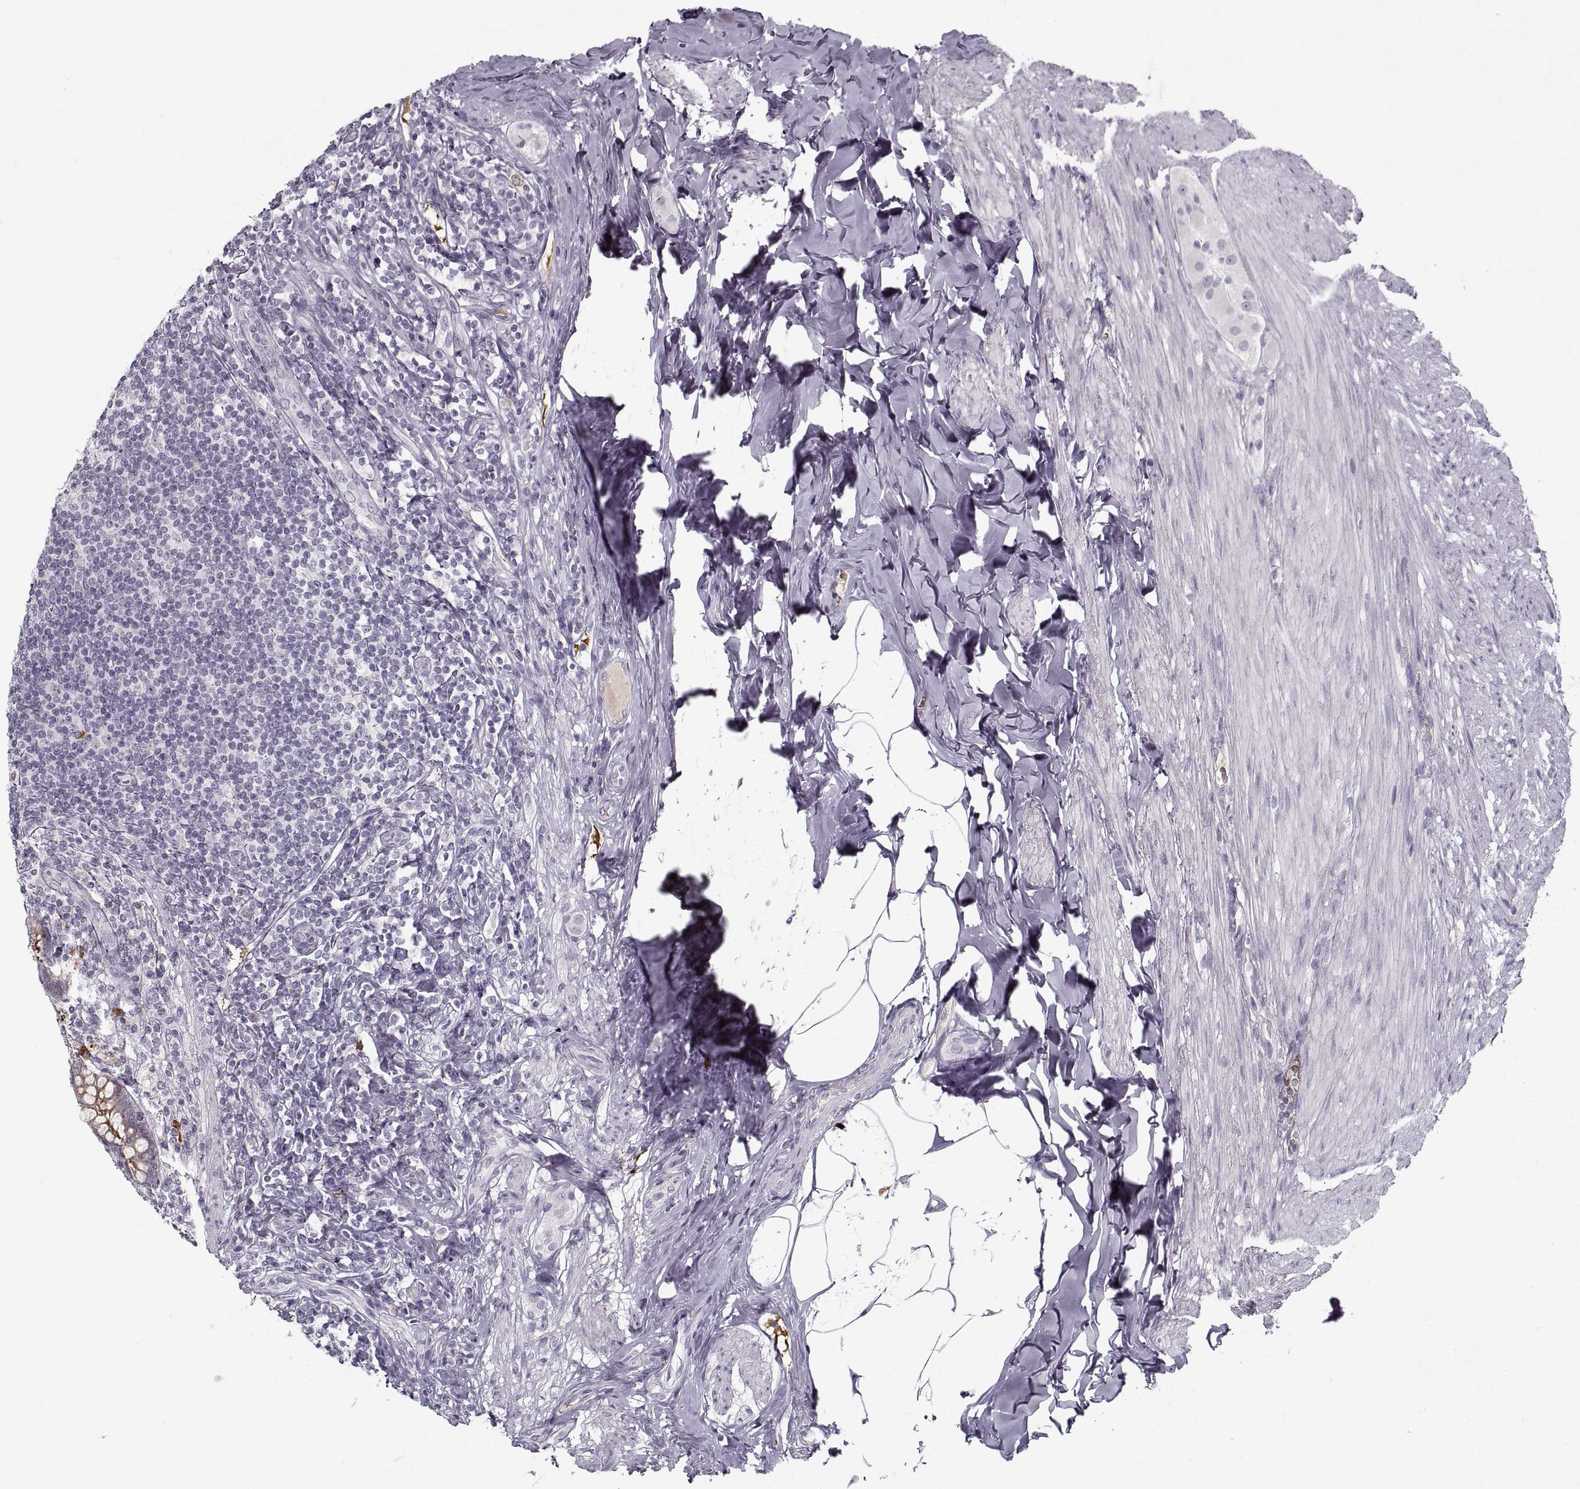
{"staining": {"intensity": "moderate", "quantity": "25%-75%", "location": "cytoplasmic/membranous"}, "tissue": "appendix", "cell_type": "Glandular cells", "image_type": "normal", "snomed": [{"axis": "morphology", "description": "Normal tissue, NOS"}, {"axis": "topography", "description": "Appendix"}], "caption": "Protein staining by immunohistochemistry (IHC) exhibits moderate cytoplasmic/membranous positivity in approximately 25%-75% of glandular cells in normal appendix.", "gene": "GAD2", "patient": {"sex": "male", "age": 47}}